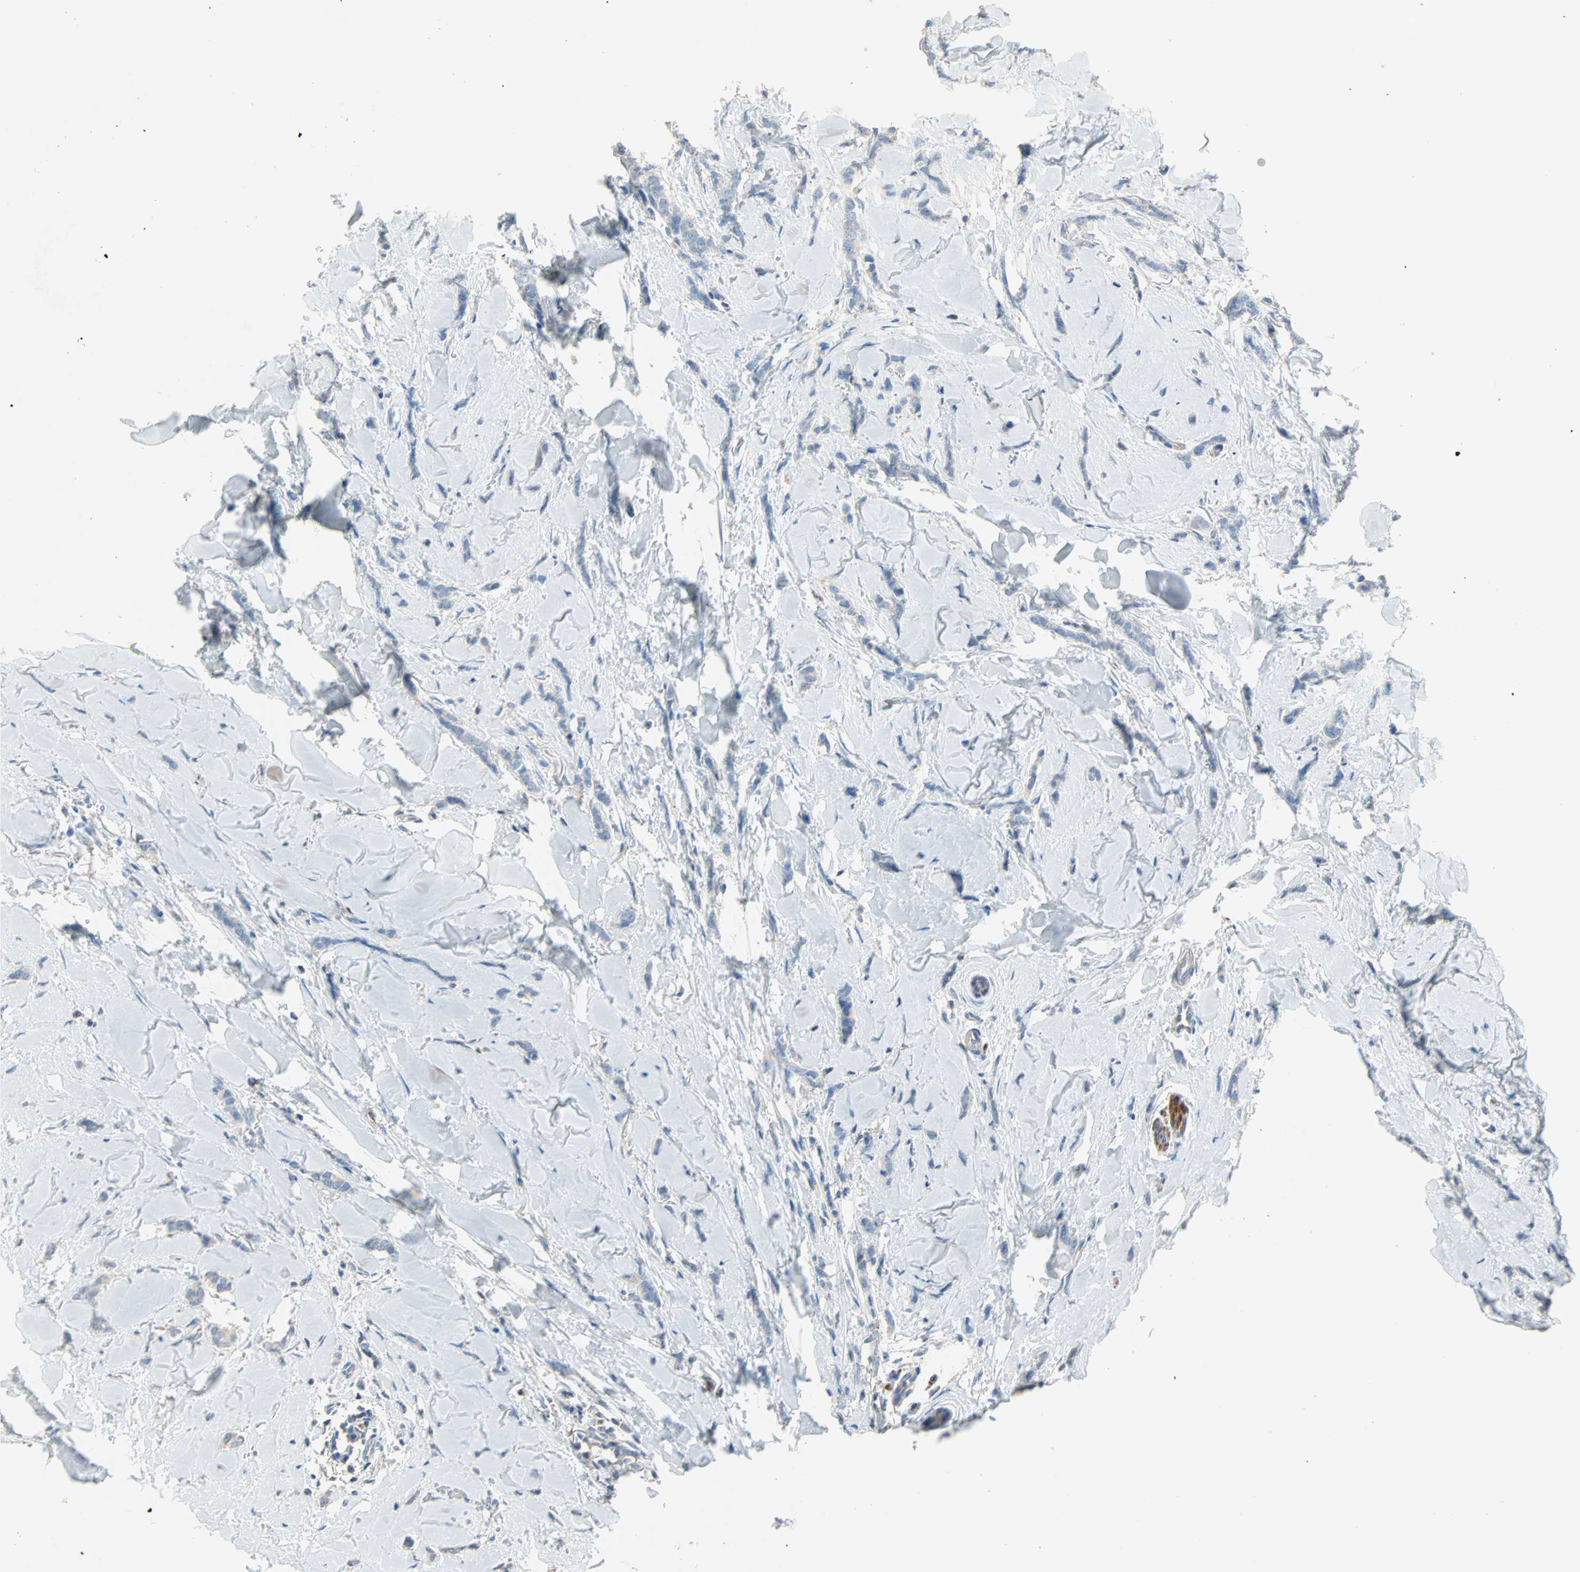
{"staining": {"intensity": "negative", "quantity": "none", "location": "none"}, "tissue": "breast cancer", "cell_type": "Tumor cells", "image_type": "cancer", "snomed": [{"axis": "morphology", "description": "Lobular carcinoma"}, {"axis": "topography", "description": "Skin"}, {"axis": "topography", "description": "Breast"}], "caption": "Photomicrograph shows no significant protein positivity in tumor cells of breast cancer.", "gene": "ACVRL1", "patient": {"sex": "female", "age": 46}}